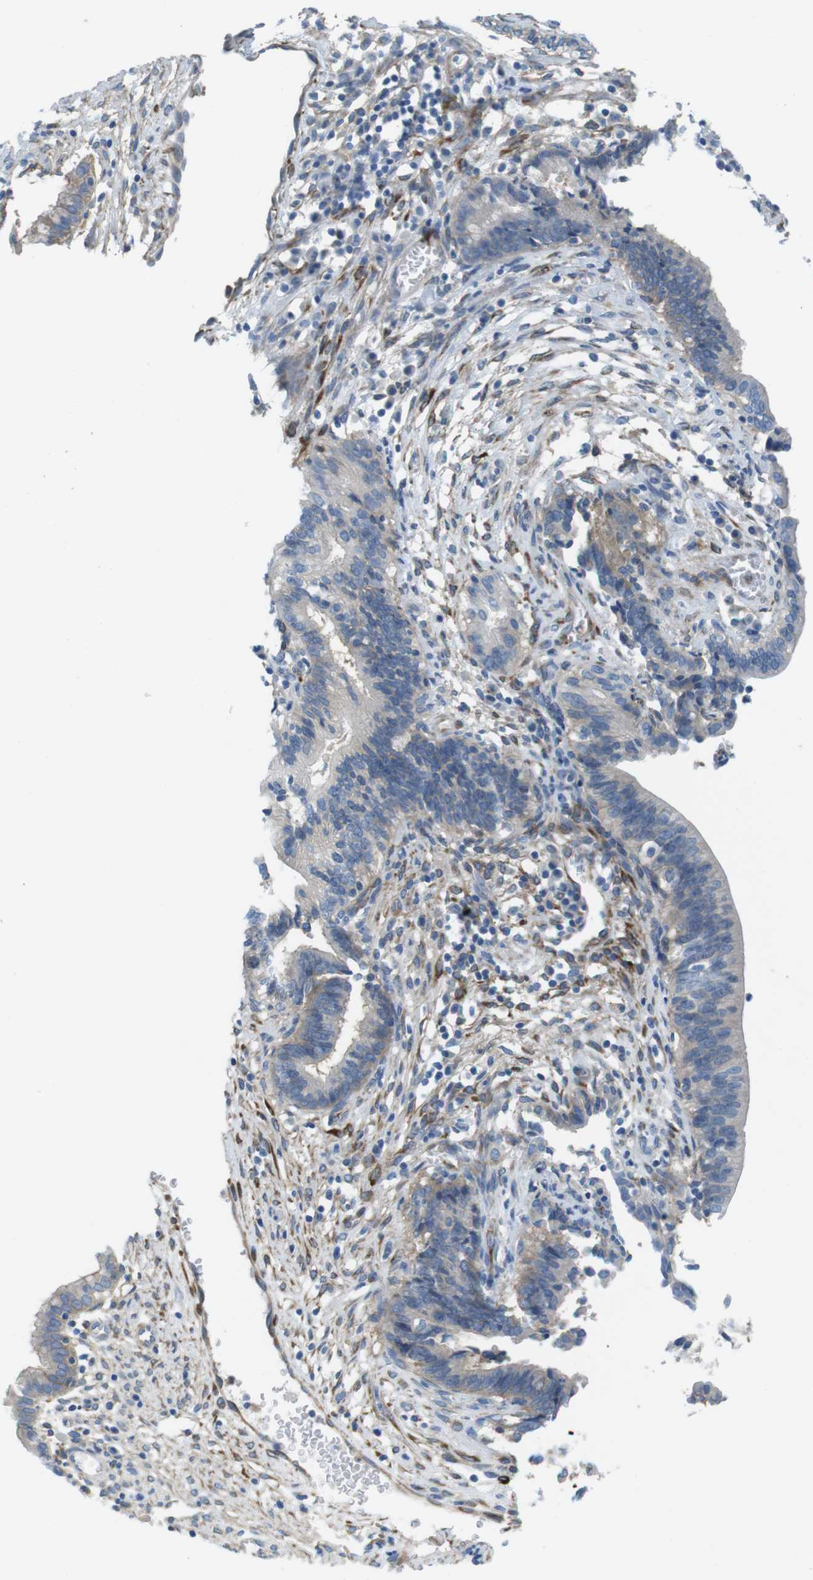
{"staining": {"intensity": "weak", "quantity": "25%-75%", "location": "cytoplasmic/membranous"}, "tissue": "cervical cancer", "cell_type": "Tumor cells", "image_type": "cancer", "snomed": [{"axis": "morphology", "description": "Adenocarcinoma, NOS"}, {"axis": "topography", "description": "Cervix"}], "caption": "Brown immunohistochemical staining in human cervical cancer (adenocarcinoma) shows weak cytoplasmic/membranous staining in approximately 25%-75% of tumor cells.", "gene": "EMP2", "patient": {"sex": "female", "age": 44}}